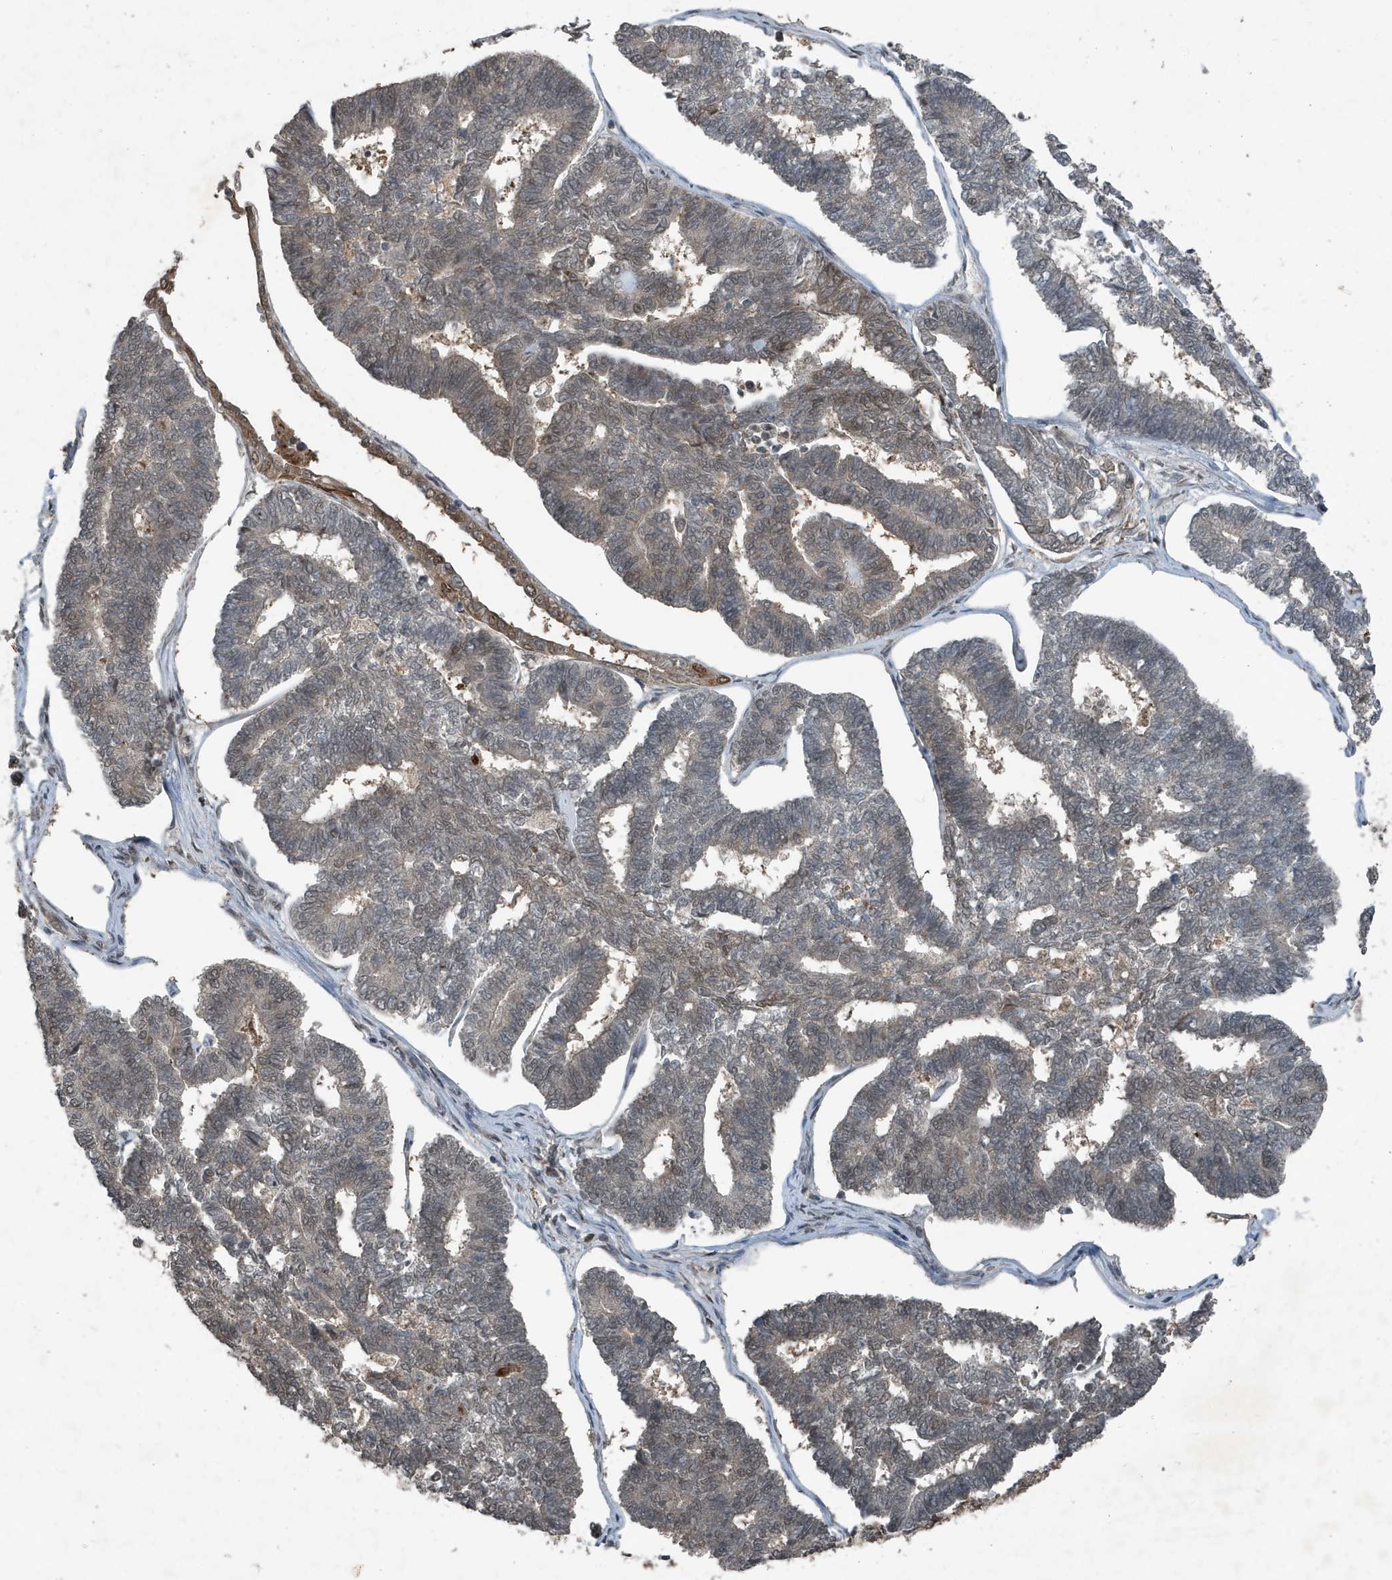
{"staining": {"intensity": "weak", "quantity": "25%-75%", "location": "nuclear"}, "tissue": "endometrial cancer", "cell_type": "Tumor cells", "image_type": "cancer", "snomed": [{"axis": "morphology", "description": "Adenocarcinoma, NOS"}, {"axis": "topography", "description": "Endometrium"}], "caption": "IHC micrograph of endometrial adenocarcinoma stained for a protein (brown), which reveals low levels of weak nuclear staining in approximately 25%-75% of tumor cells.", "gene": "HSPA1A", "patient": {"sex": "female", "age": 70}}